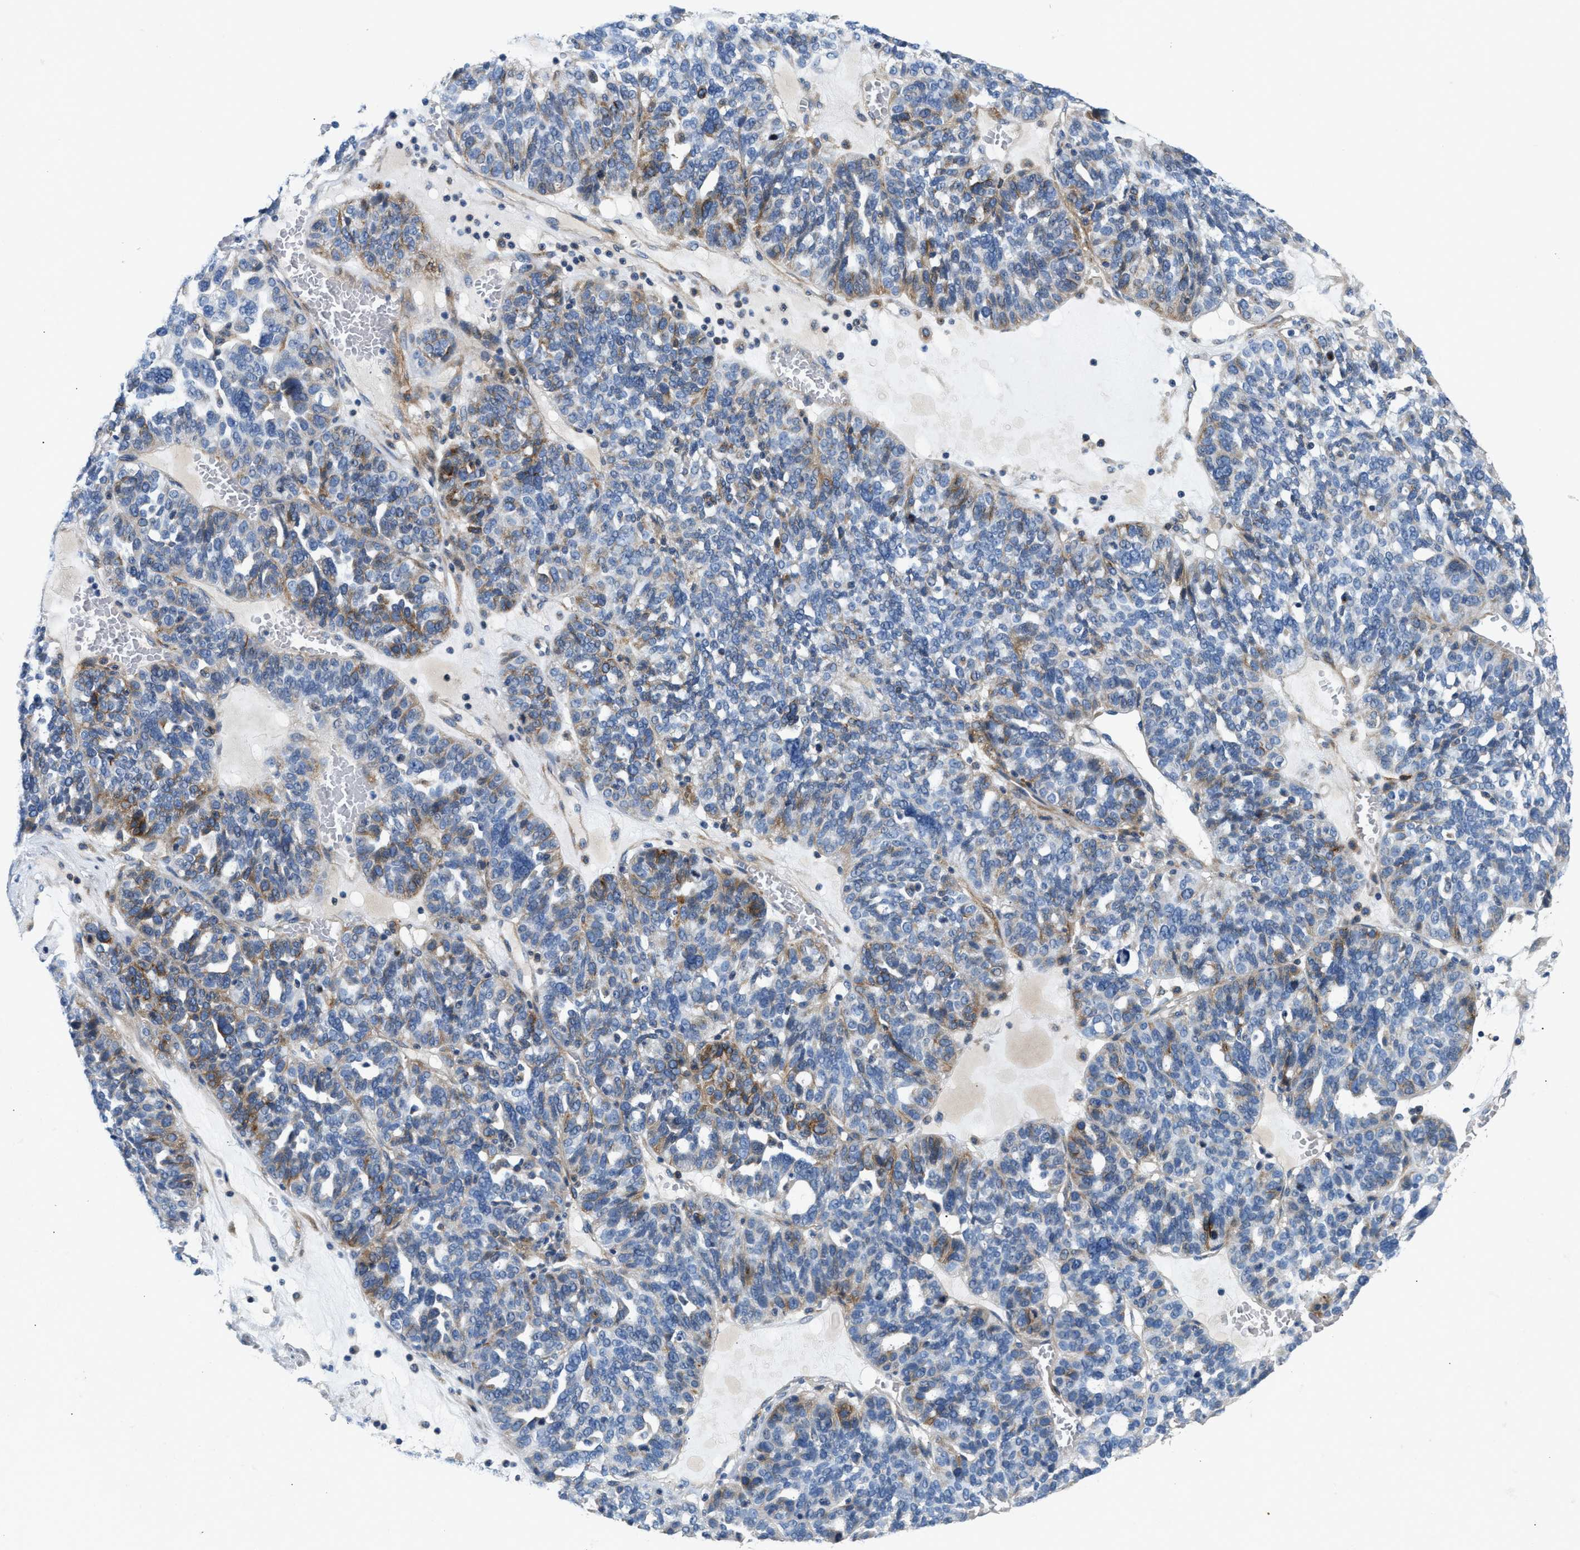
{"staining": {"intensity": "negative", "quantity": "none", "location": "none"}, "tissue": "ovarian cancer", "cell_type": "Tumor cells", "image_type": "cancer", "snomed": [{"axis": "morphology", "description": "Cystadenocarcinoma, serous, NOS"}, {"axis": "topography", "description": "Ovary"}], "caption": "Immunohistochemistry (IHC) histopathology image of ovarian cancer stained for a protein (brown), which reveals no positivity in tumor cells.", "gene": "IL17RC", "patient": {"sex": "female", "age": 59}}